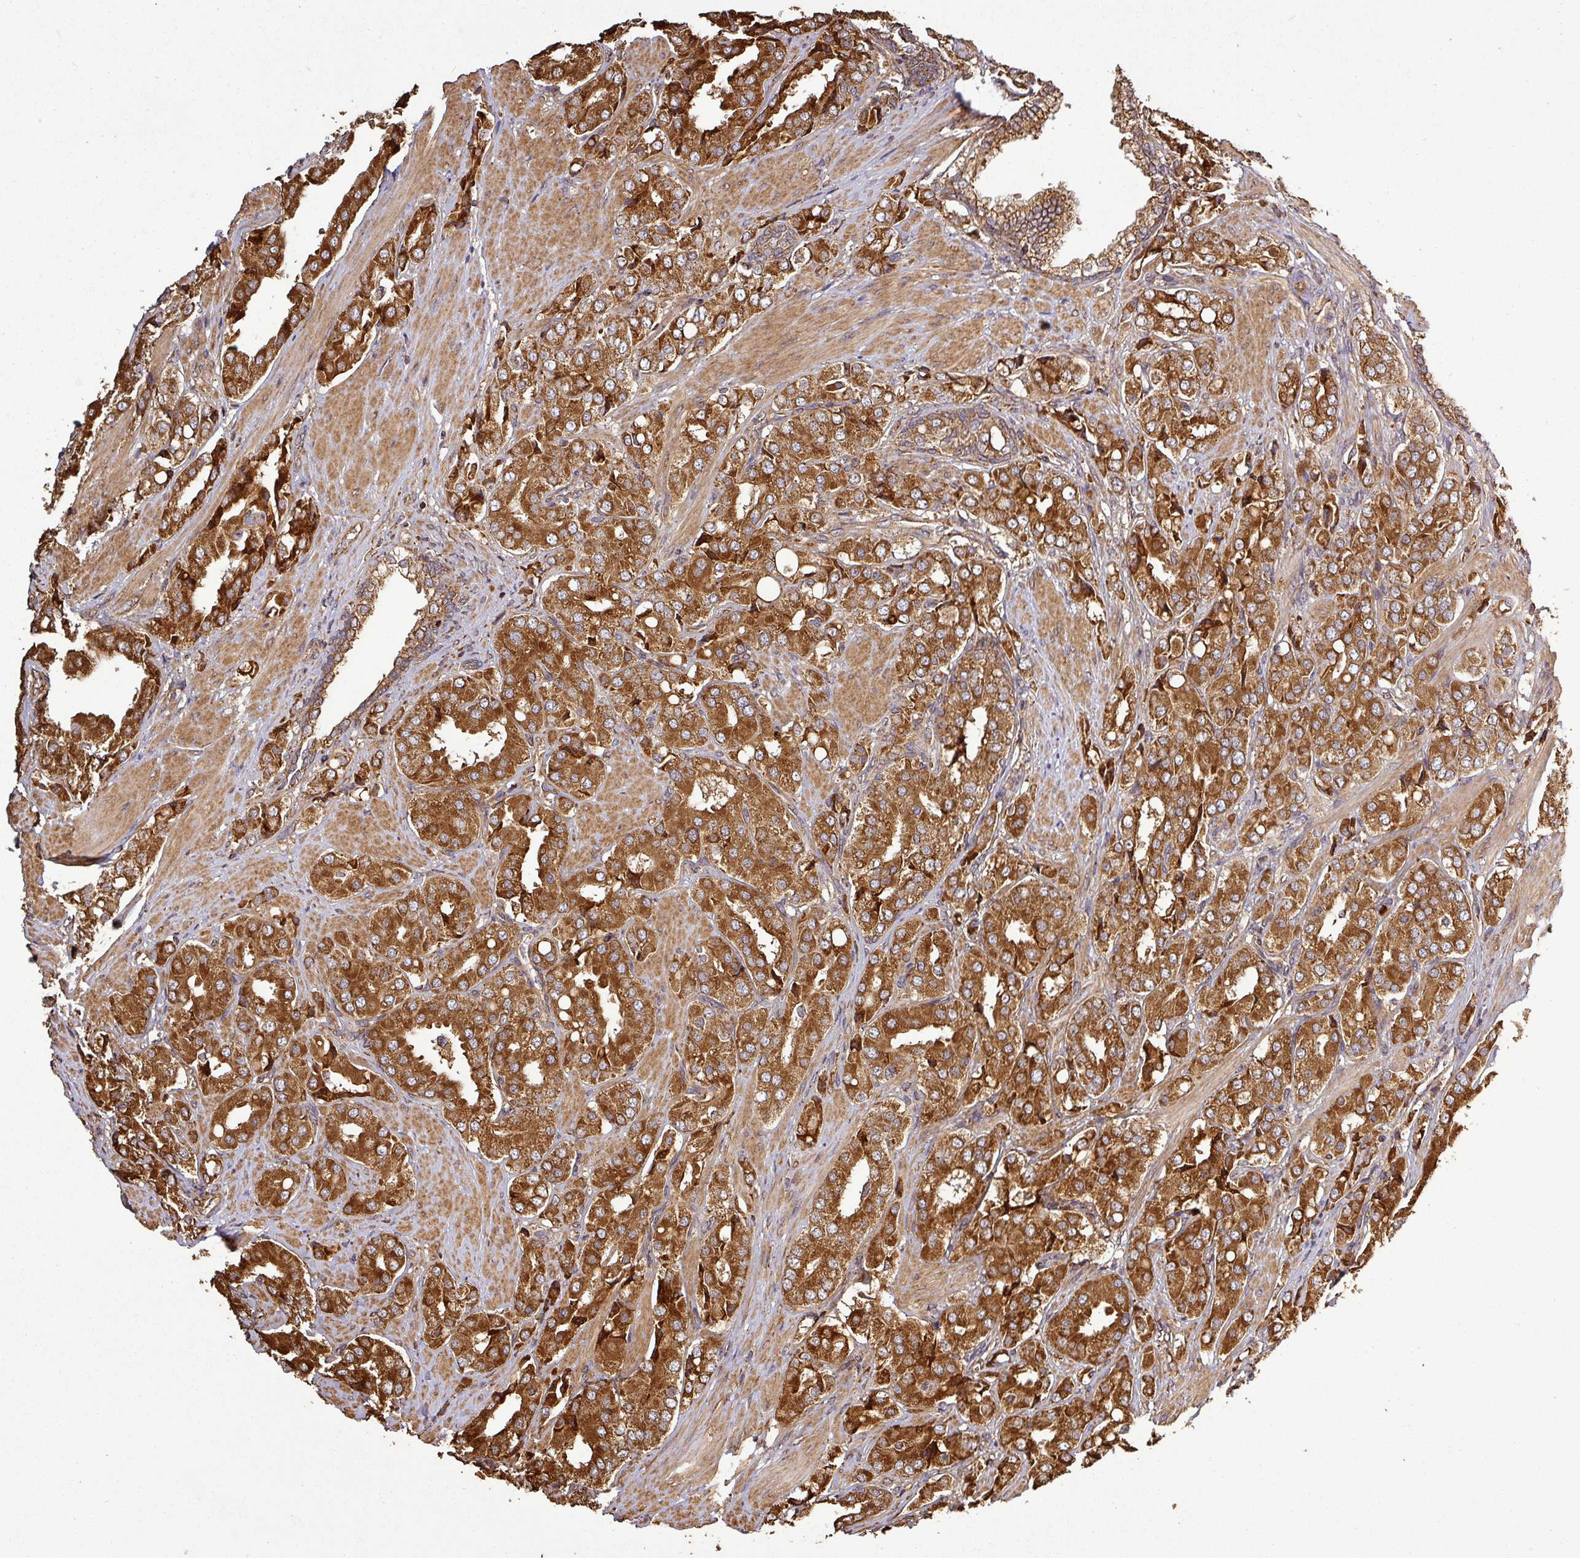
{"staining": {"intensity": "strong", "quantity": ">75%", "location": "cytoplasmic/membranous"}, "tissue": "prostate cancer", "cell_type": "Tumor cells", "image_type": "cancer", "snomed": [{"axis": "morphology", "description": "Adenocarcinoma, High grade"}, {"axis": "topography", "description": "Prostate"}], "caption": "Prostate cancer stained with DAB (3,3'-diaminobenzidine) IHC shows high levels of strong cytoplasmic/membranous positivity in approximately >75% of tumor cells.", "gene": "PLEKHM1", "patient": {"sex": "male", "age": 71}}